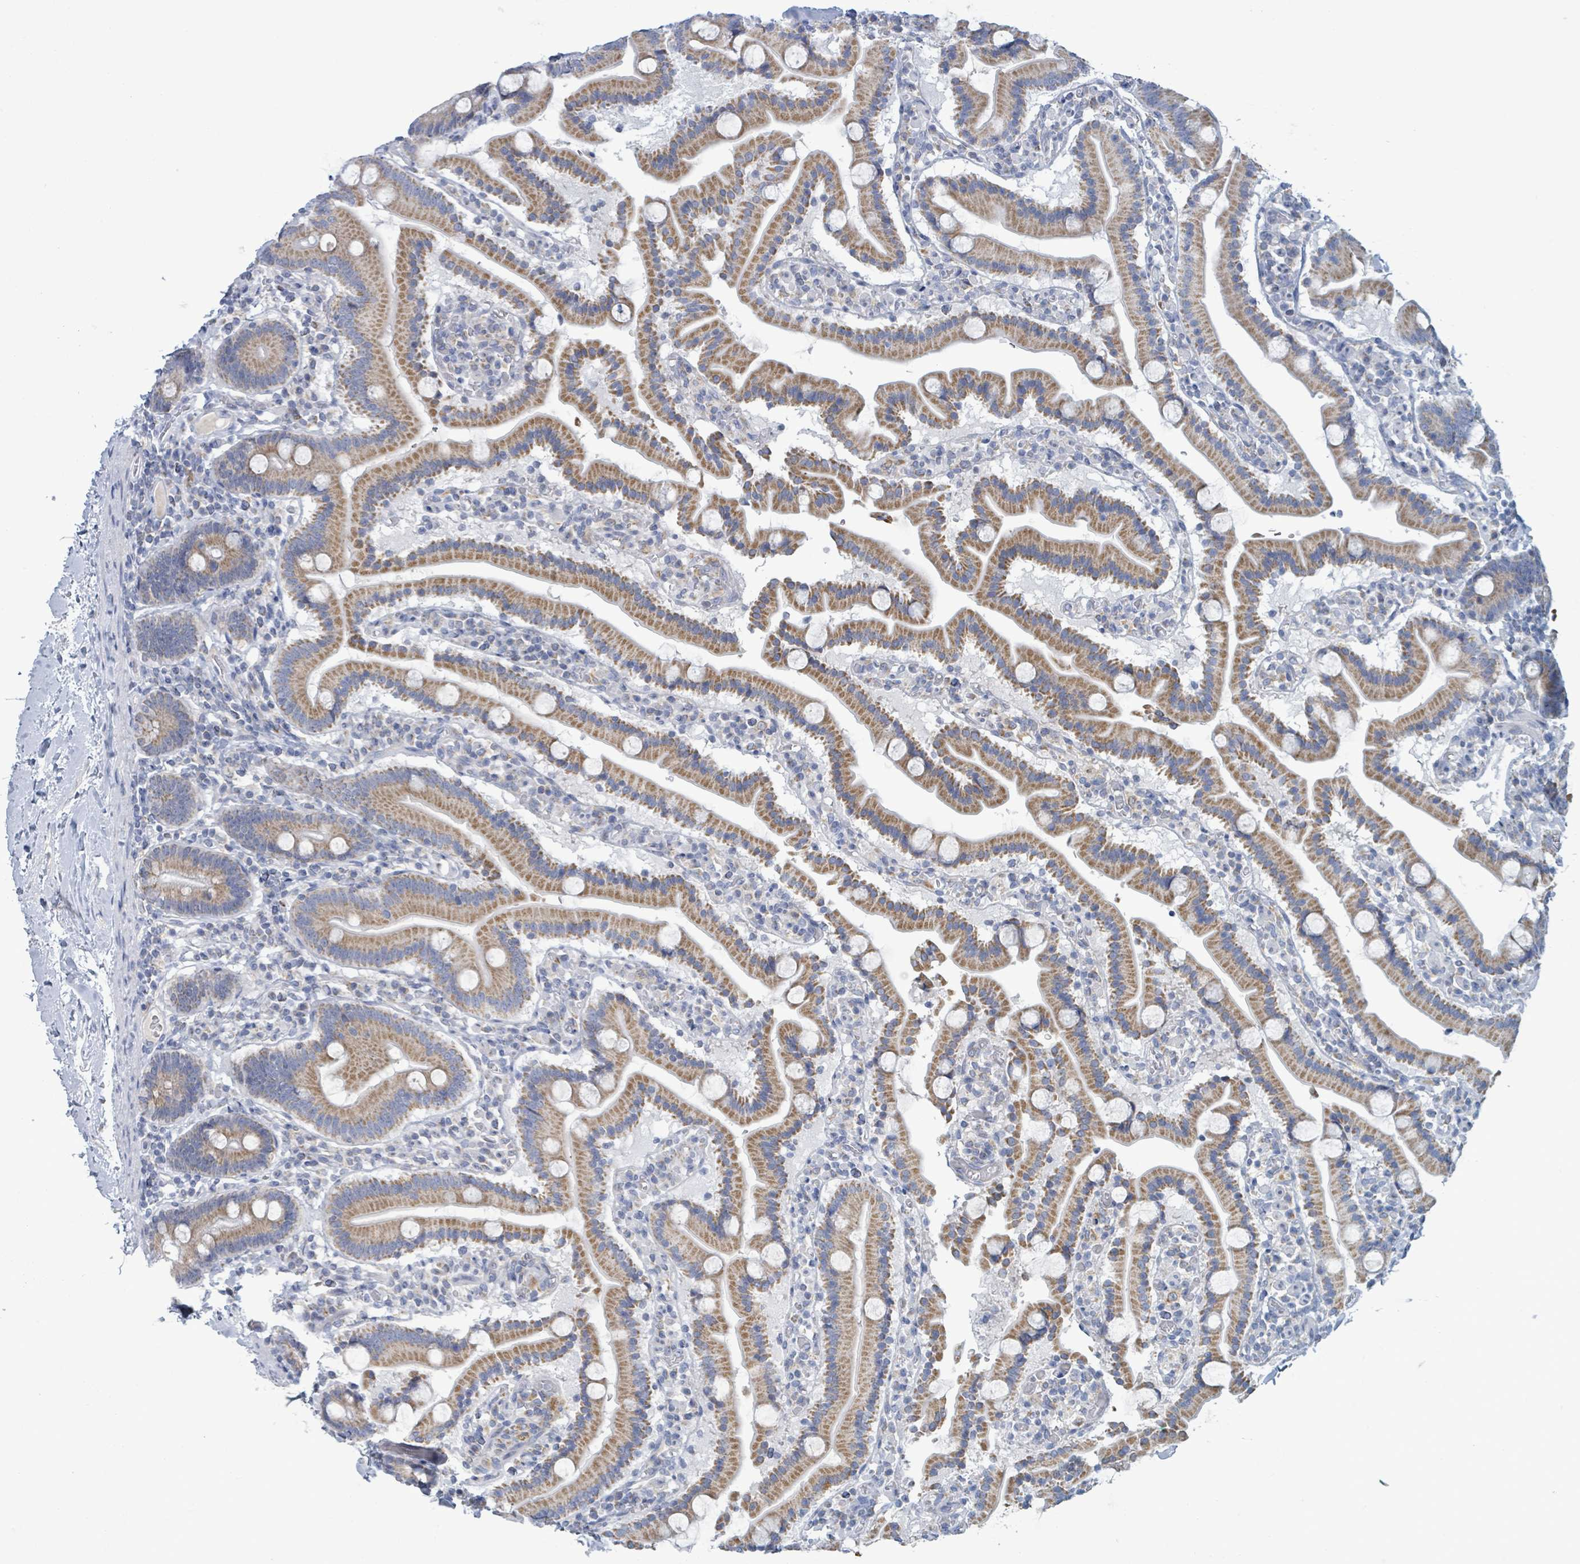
{"staining": {"intensity": "moderate", "quantity": "25%-75%", "location": "cytoplasmic/membranous"}, "tissue": "duodenum", "cell_type": "Glandular cells", "image_type": "normal", "snomed": [{"axis": "morphology", "description": "Normal tissue, NOS"}, {"axis": "topography", "description": "Duodenum"}], "caption": "A brown stain shows moderate cytoplasmic/membranous expression of a protein in glandular cells of normal duodenum. The protein of interest is shown in brown color, while the nuclei are stained blue.", "gene": "AKR1C4", "patient": {"sex": "male", "age": 55}}